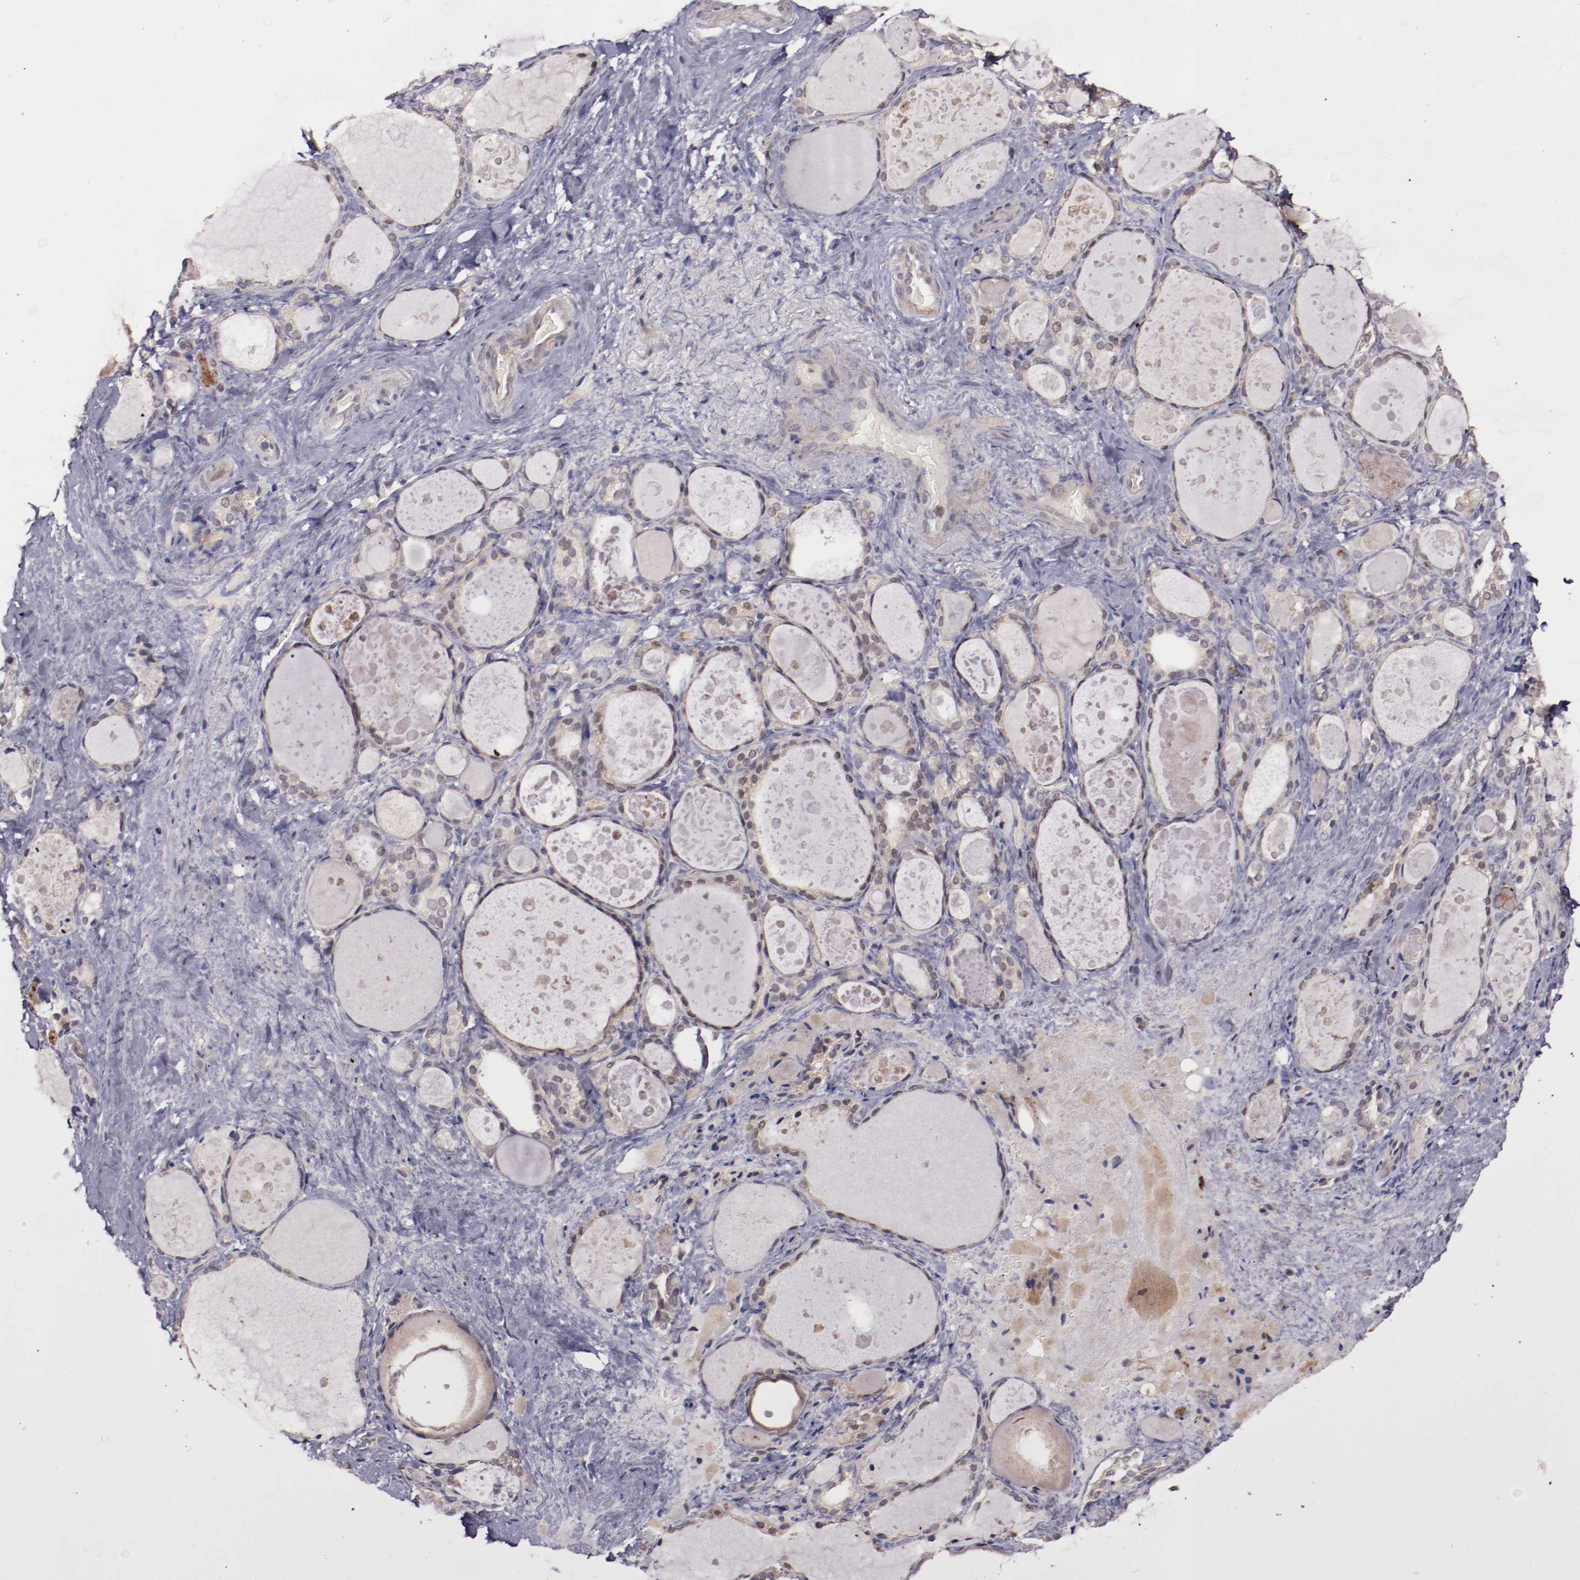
{"staining": {"intensity": "weak", "quantity": ">75%", "location": "cytoplasmic/membranous"}, "tissue": "thyroid gland", "cell_type": "Glandular cells", "image_type": "normal", "snomed": [{"axis": "morphology", "description": "Normal tissue, NOS"}, {"axis": "topography", "description": "Thyroid gland"}], "caption": "Protein analysis of normal thyroid gland shows weak cytoplasmic/membranous expression in about >75% of glandular cells. (IHC, brightfield microscopy, high magnification).", "gene": "FTSJ1", "patient": {"sex": "female", "age": 75}}